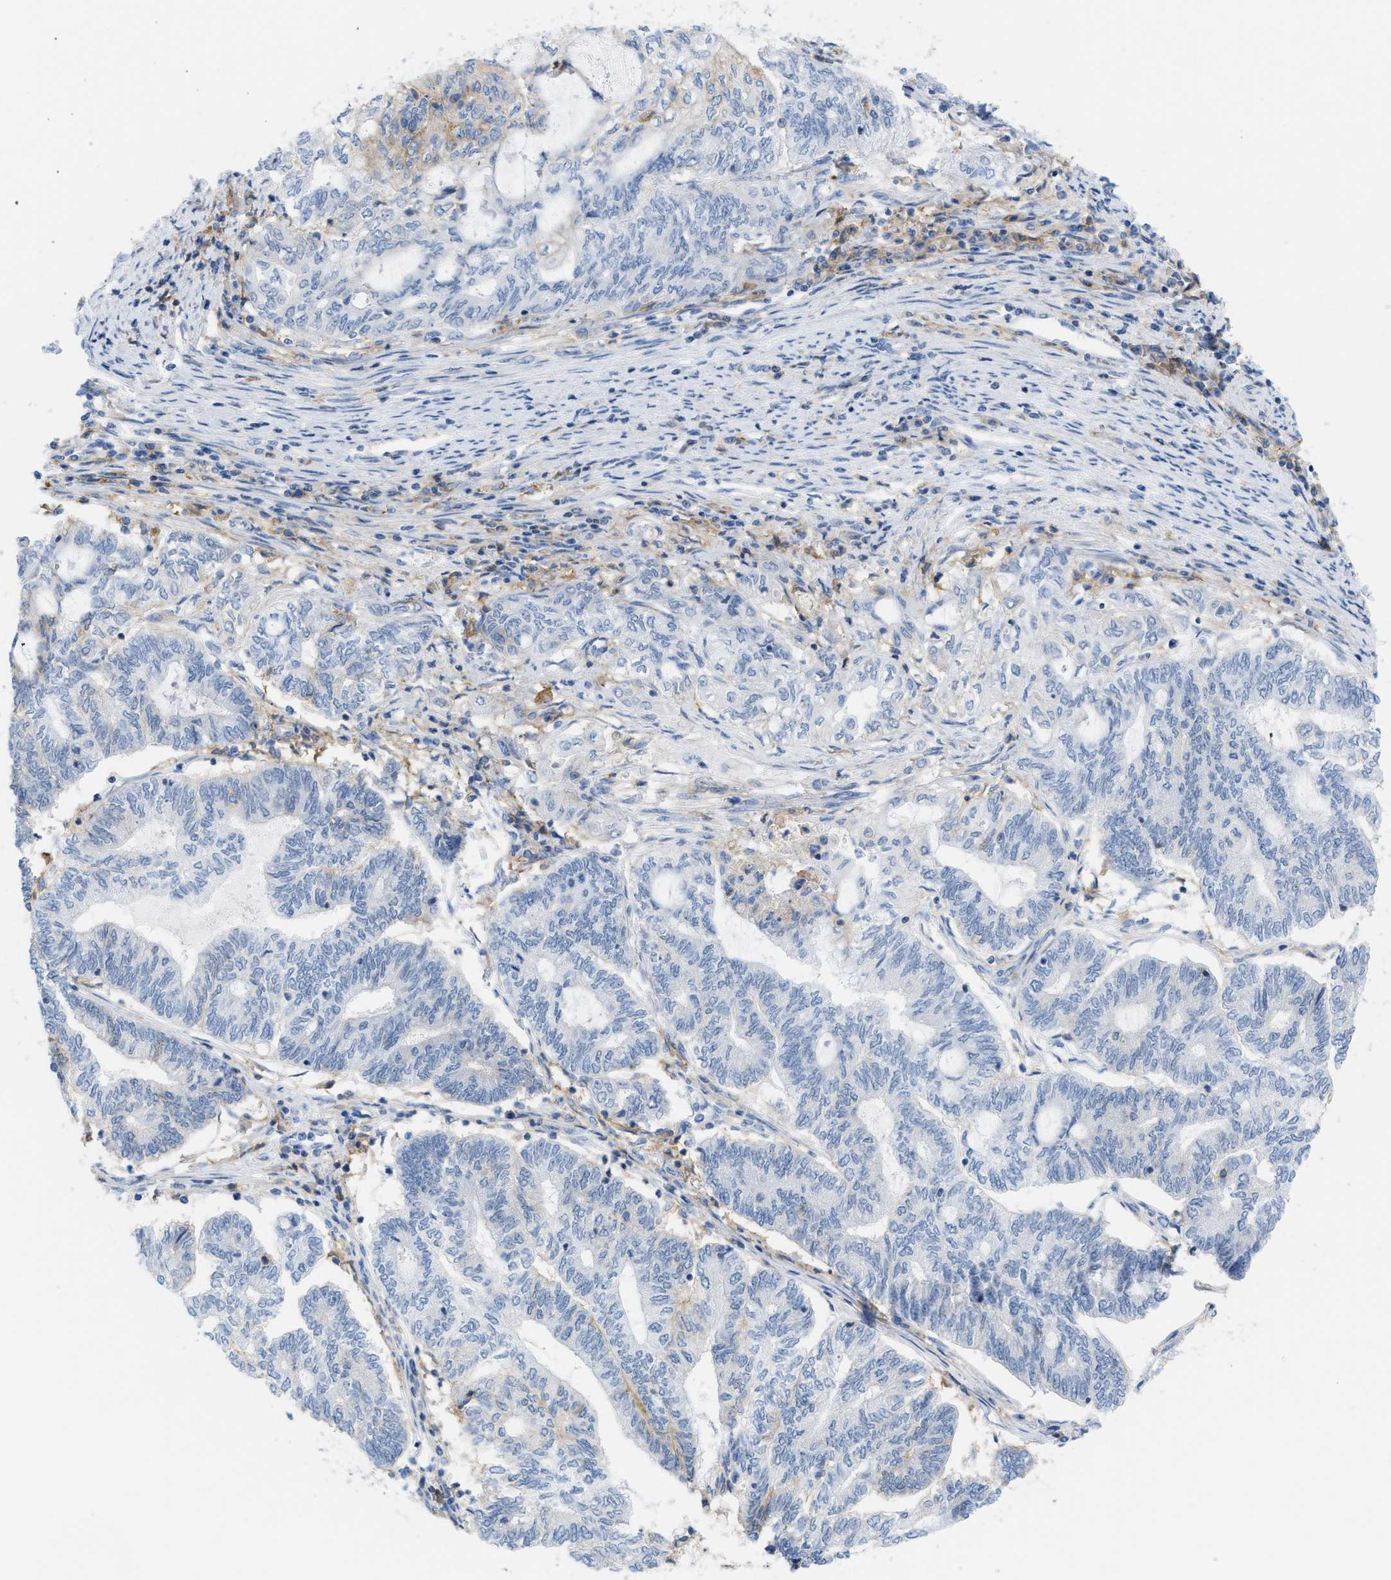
{"staining": {"intensity": "negative", "quantity": "none", "location": "none"}, "tissue": "endometrial cancer", "cell_type": "Tumor cells", "image_type": "cancer", "snomed": [{"axis": "morphology", "description": "Adenocarcinoma, NOS"}, {"axis": "topography", "description": "Uterus"}, {"axis": "topography", "description": "Endometrium"}], "caption": "This is an immunohistochemistry photomicrograph of endometrial adenocarcinoma. There is no expression in tumor cells.", "gene": "SLC3A2", "patient": {"sex": "female", "age": 70}}